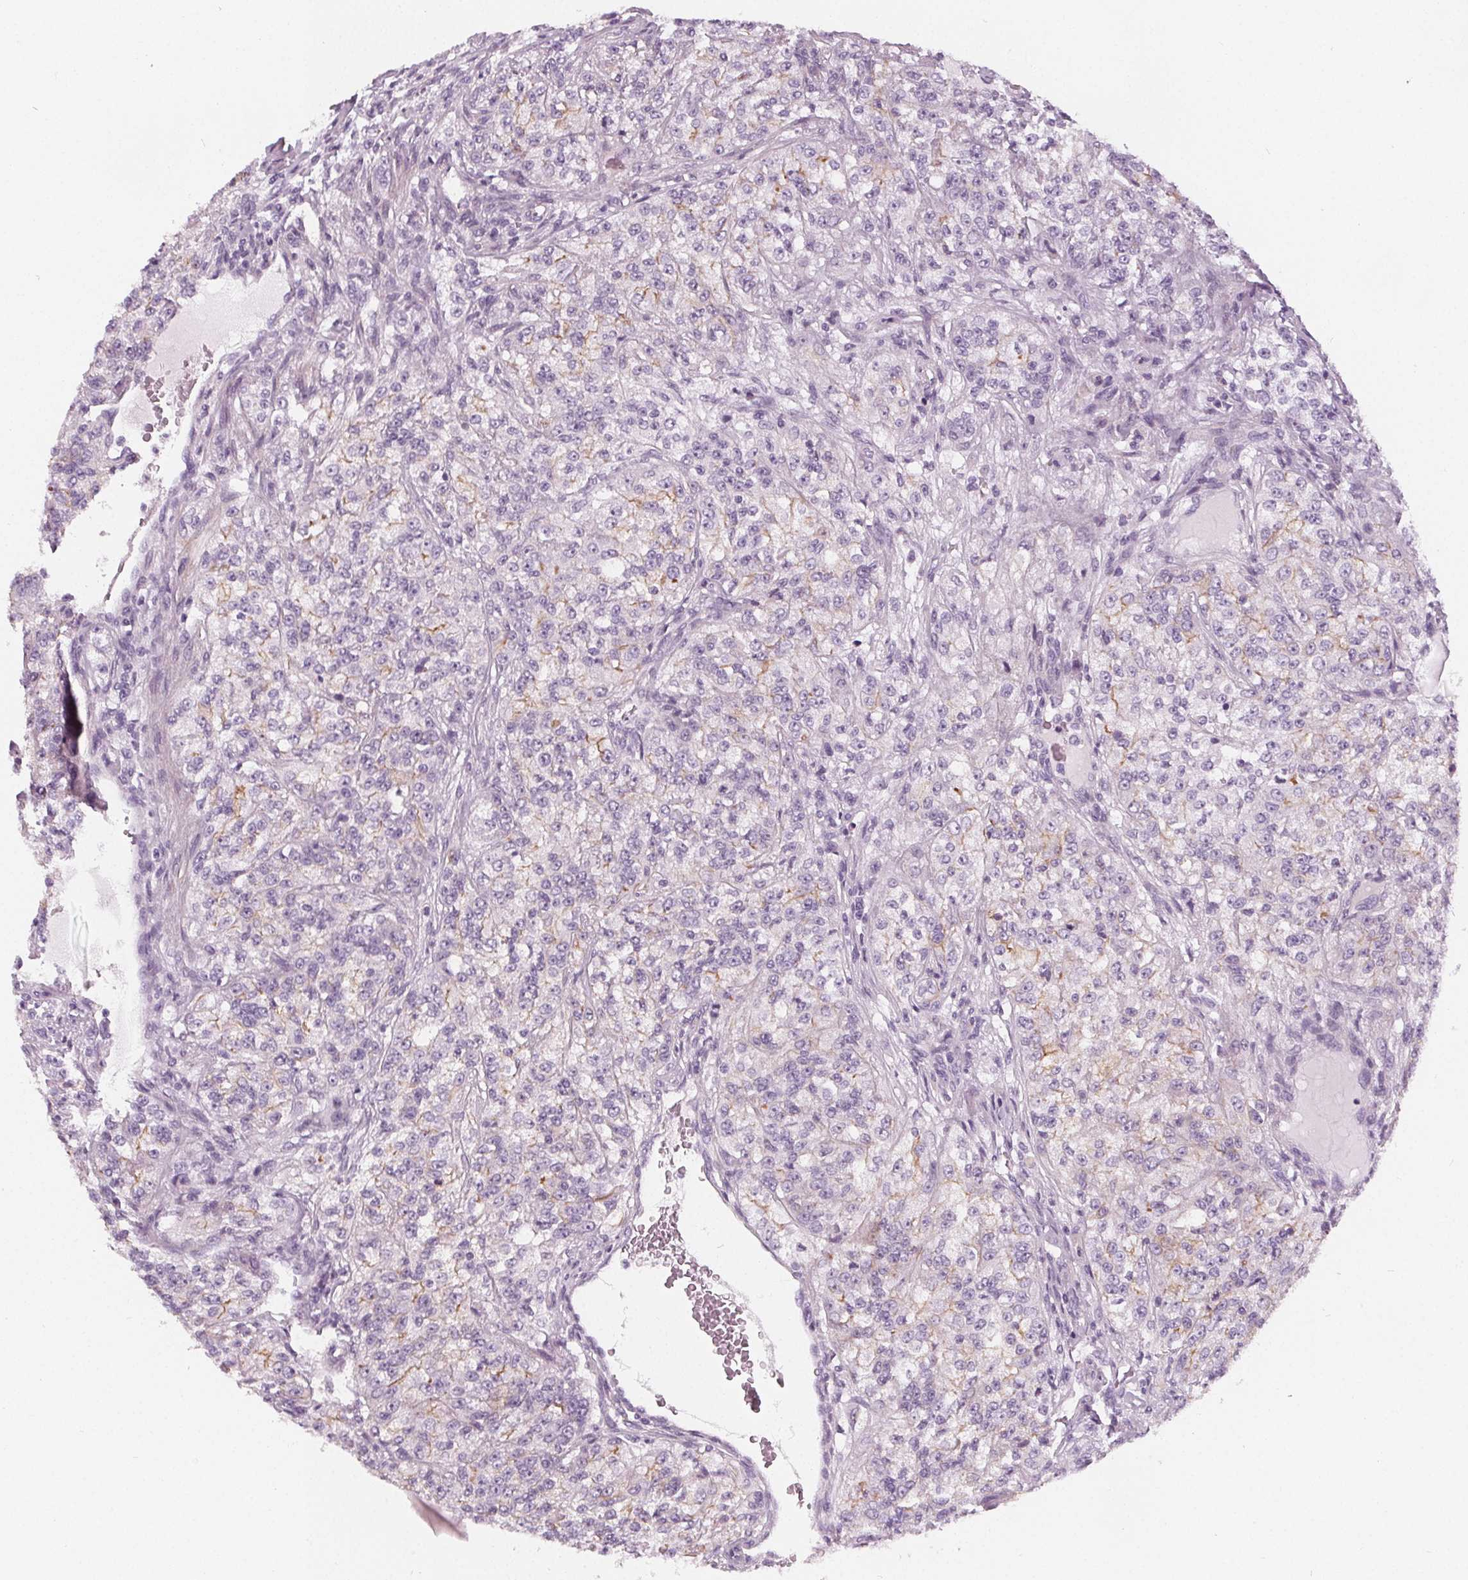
{"staining": {"intensity": "moderate", "quantity": "<25%", "location": "cytoplasmic/membranous"}, "tissue": "renal cancer", "cell_type": "Tumor cells", "image_type": "cancer", "snomed": [{"axis": "morphology", "description": "Adenocarcinoma, NOS"}, {"axis": "topography", "description": "Kidney"}], "caption": "The histopathology image reveals immunohistochemical staining of renal cancer (adenocarcinoma). There is moderate cytoplasmic/membranous staining is identified in about <25% of tumor cells.", "gene": "SLC5A12", "patient": {"sex": "female", "age": 63}}